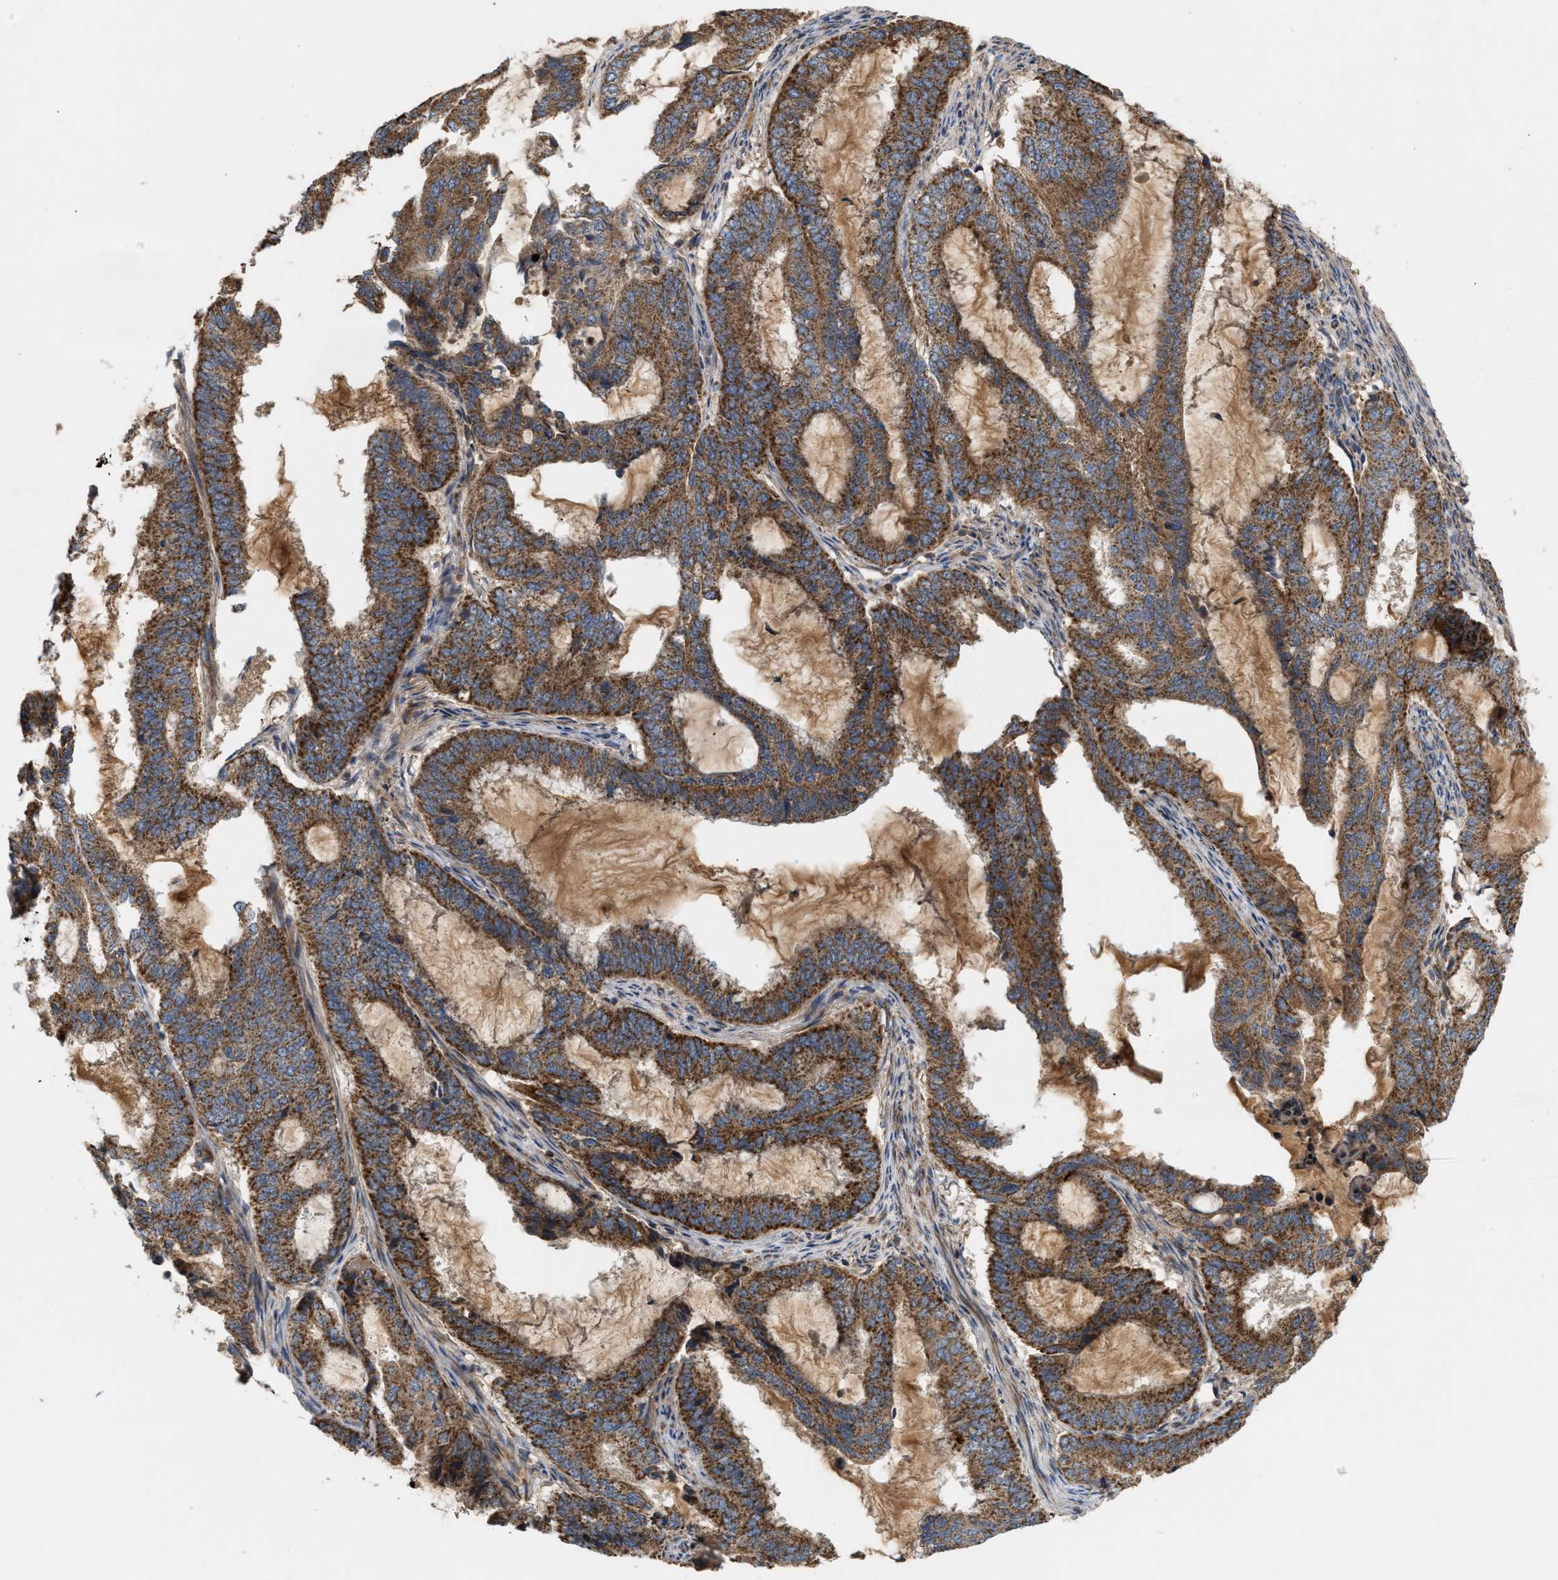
{"staining": {"intensity": "strong", "quantity": ">75%", "location": "cytoplasmic/membranous"}, "tissue": "endometrial cancer", "cell_type": "Tumor cells", "image_type": "cancer", "snomed": [{"axis": "morphology", "description": "Adenocarcinoma, NOS"}, {"axis": "topography", "description": "Endometrium"}], "caption": "The image shows a brown stain indicating the presence of a protein in the cytoplasmic/membranous of tumor cells in endometrial adenocarcinoma. The staining was performed using DAB, with brown indicating positive protein expression. Nuclei are stained blue with hematoxylin.", "gene": "TACO1", "patient": {"sex": "female", "age": 51}}